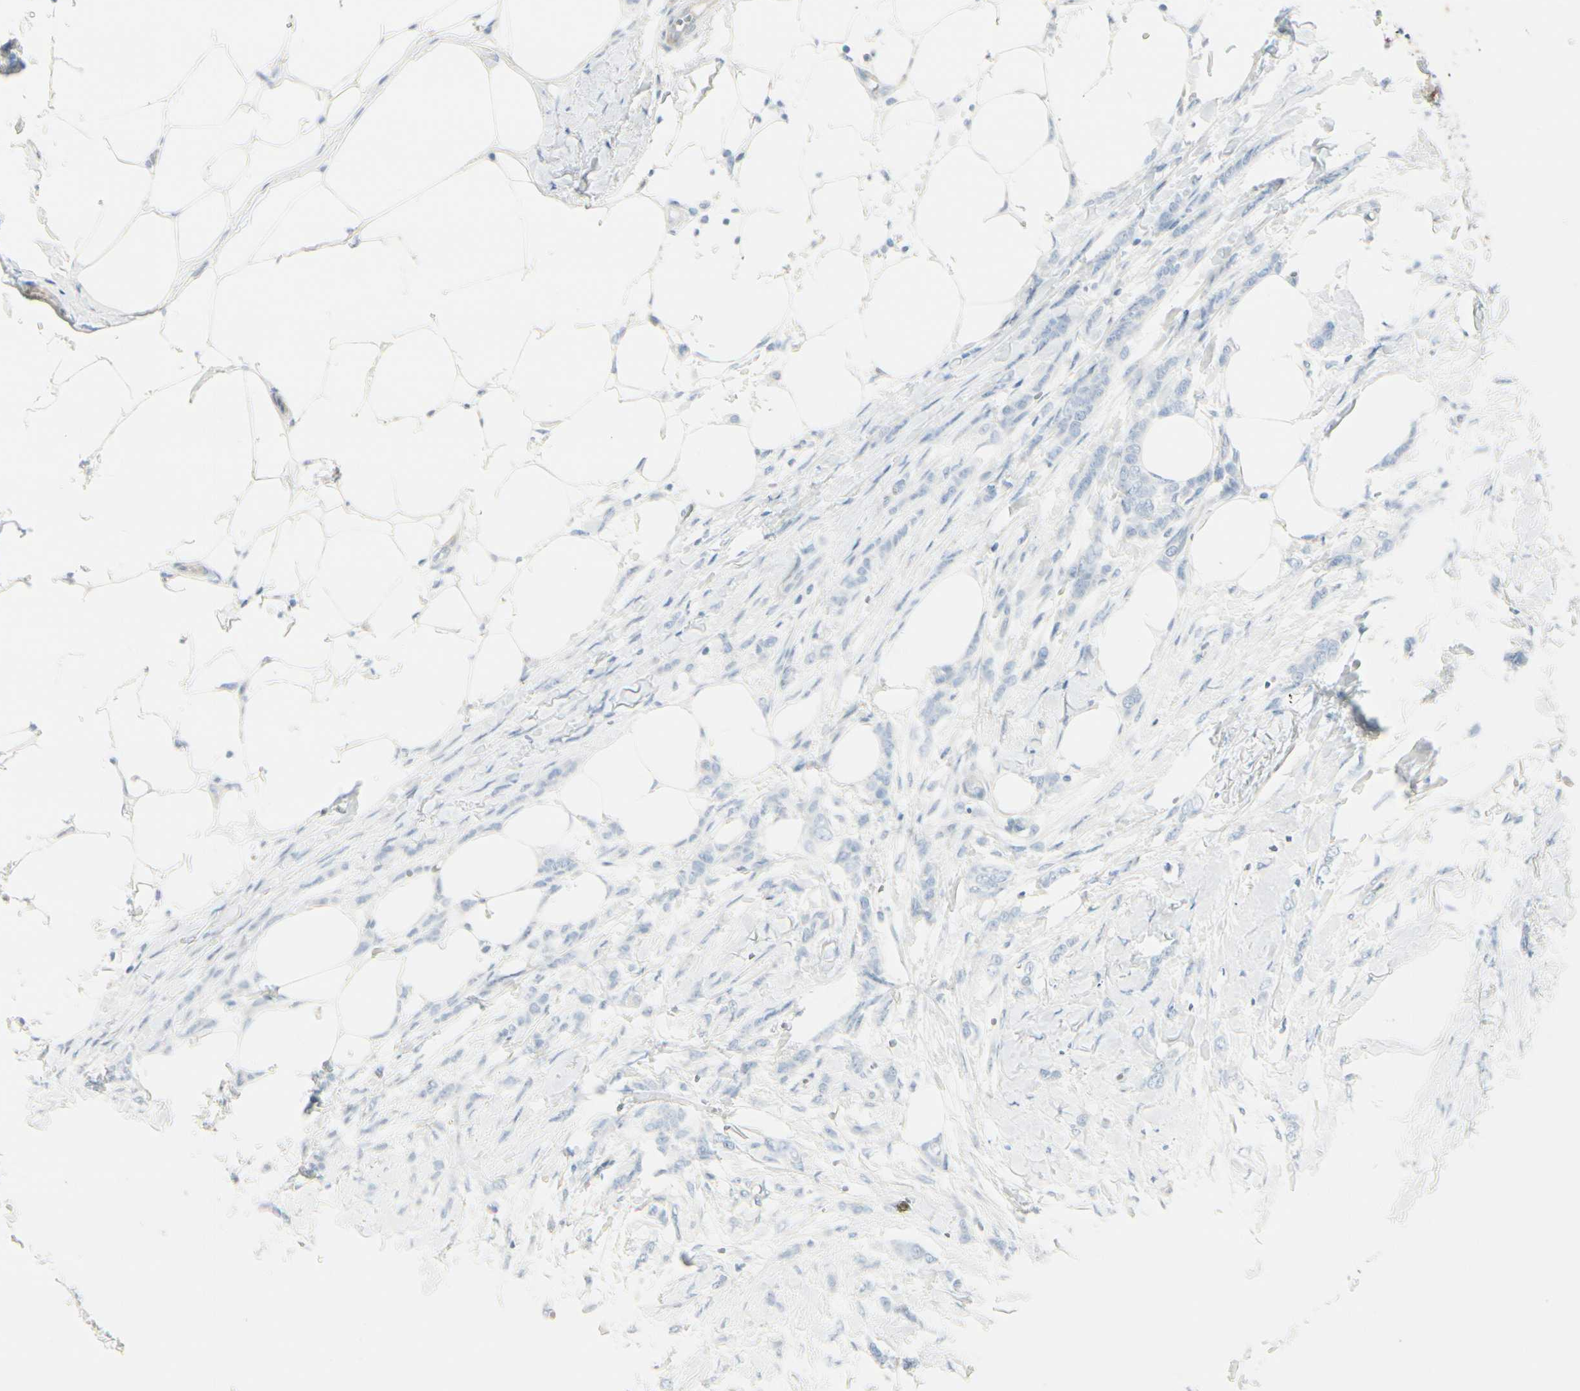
{"staining": {"intensity": "negative", "quantity": "none", "location": "none"}, "tissue": "breast cancer", "cell_type": "Tumor cells", "image_type": "cancer", "snomed": [{"axis": "morphology", "description": "Lobular carcinoma, in situ"}, {"axis": "morphology", "description": "Lobular carcinoma"}, {"axis": "topography", "description": "Breast"}], "caption": "Breast lobular carcinoma in situ stained for a protein using IHC exhibits no expression tumor cells.", "gene": "CDHR5", "patient": {"sex": "female", "age": 41}}